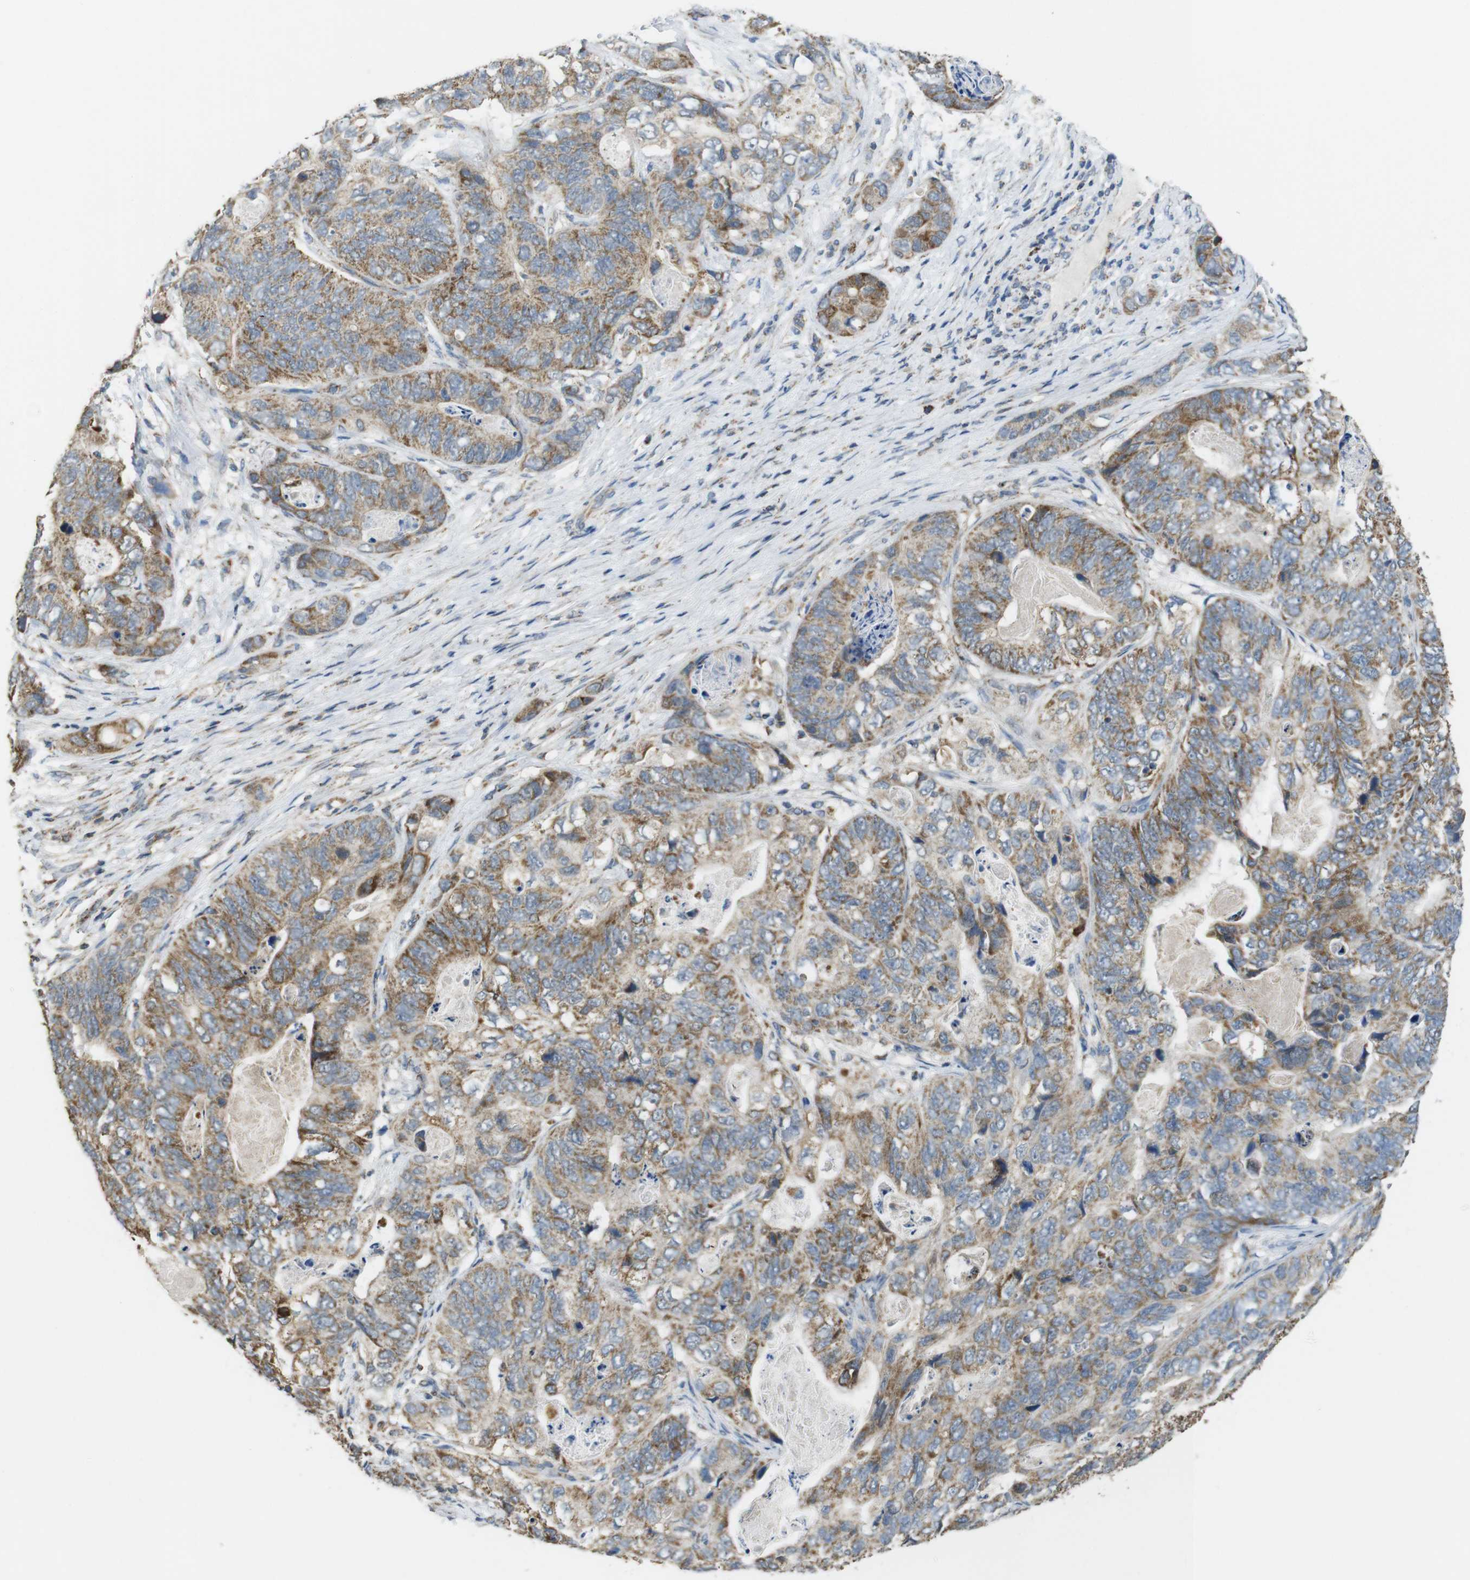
{"staining": {"intensity": "moderate", "quantity": ">75%", "location": "cytoplasmic/membranous"}, "tissue": "stomach cancer", "cell_type": "Tumor cells", "image_type": "cancer", "snomed": [{"axis": "morphology", "description": "Adenocarcinoma, NOS"}, {"axis": "topography", "description": "Stomach"}], "caption": "A photomicrograph showing moderate cytoplasmic/membranous positivity in approximately >75% of tumor cells in stomach adenocarcinoma, as visualized by brown immunohistochemical staining.", "gene": "CALHM2", "patient": {"sex": "female", "age": 89}}